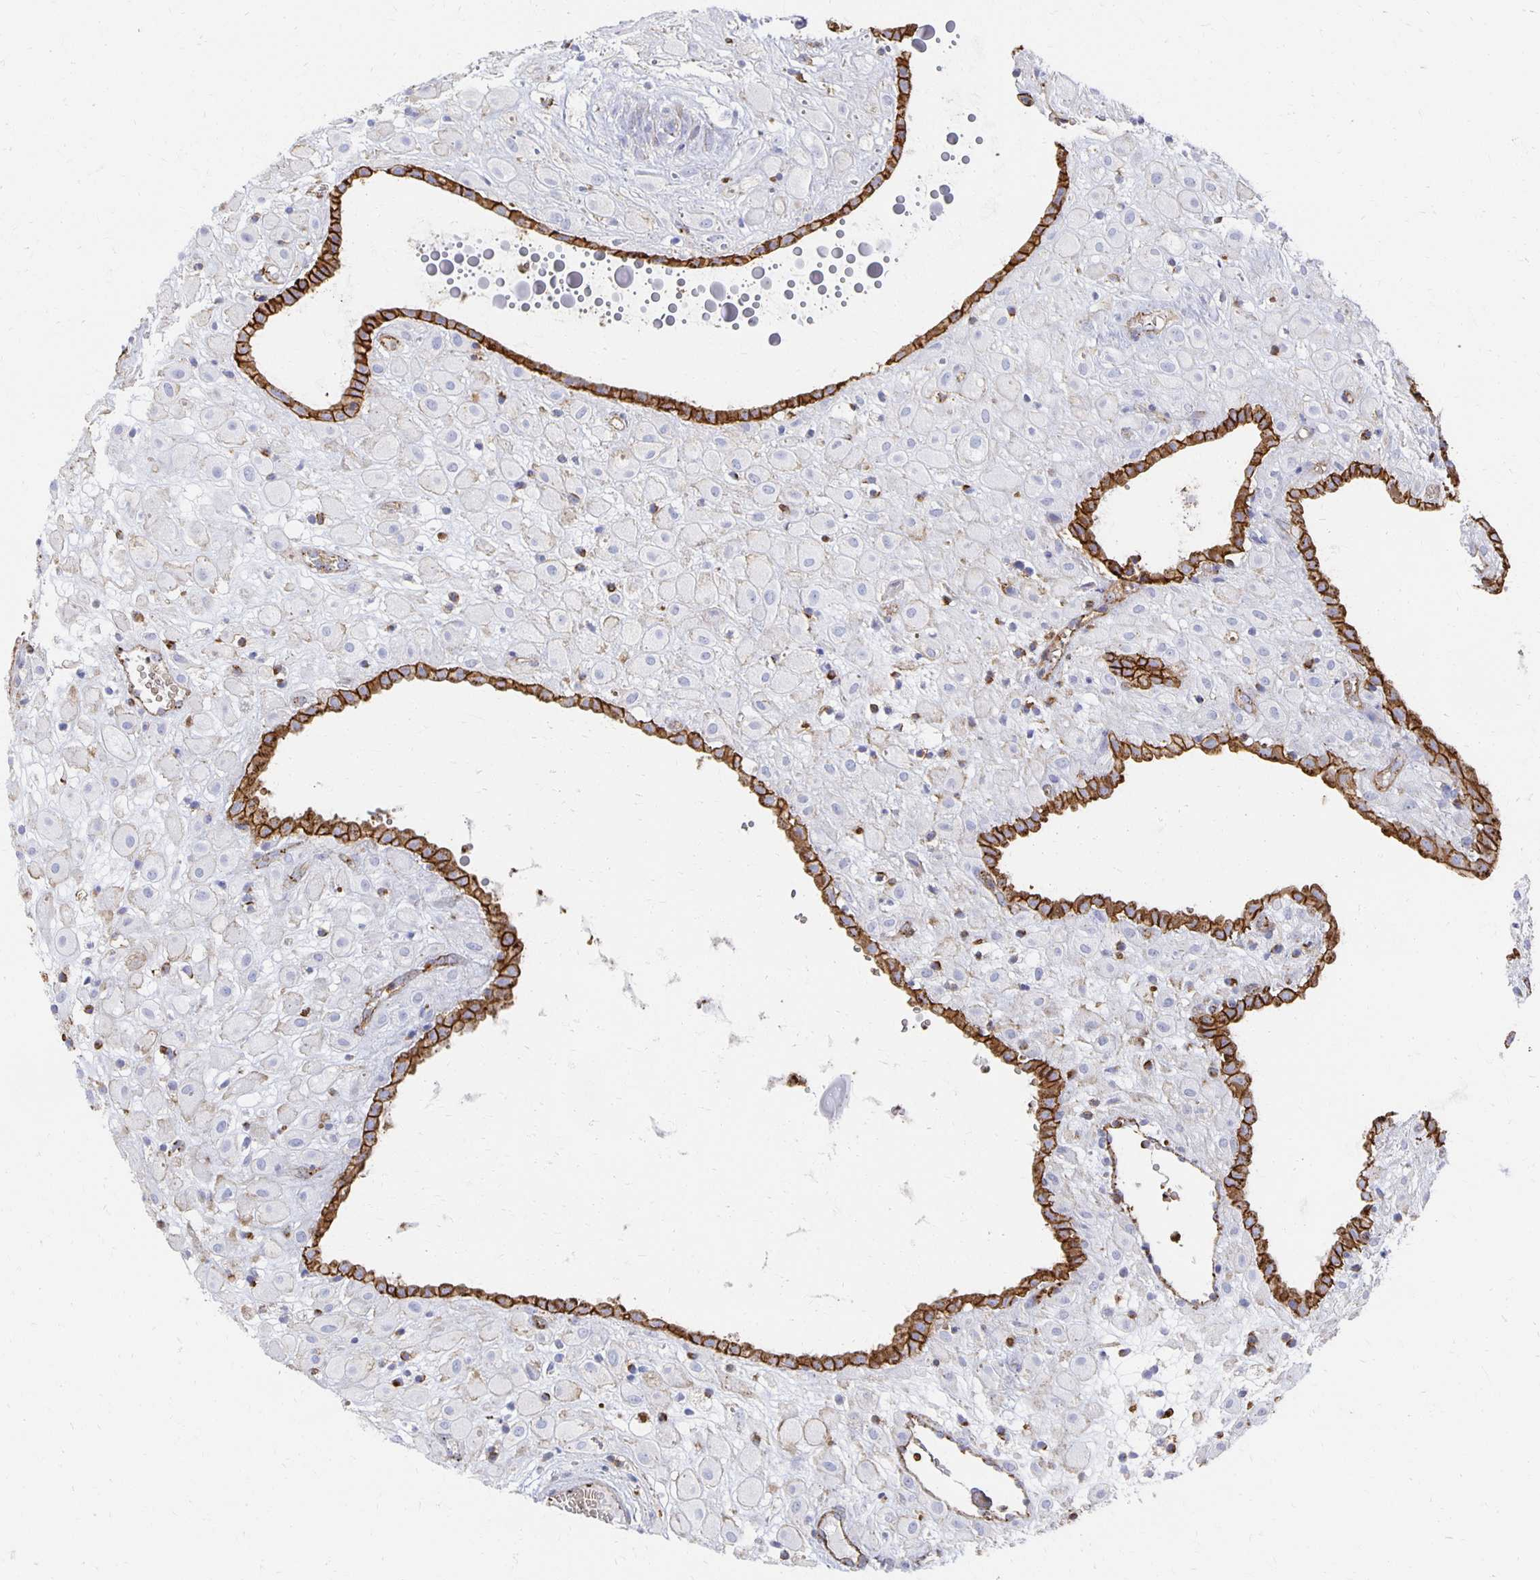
{"staining": {"intensity": "negative", "quantity": "none", "location": "none"}, "tissue": "placenta", "cell_type": "Decidual cells", "image_type": "normal", "snomed": [{"axis": "morphology", "description": "Normal tissue, NOS"}, {"axis": "topography", "description": "Placenta"}], "caption": "IHC micrograph of normal placenta: placenta stained with DAB (3,3'-diaminobenzidine) displays no significant protein expression in decidual cells.", "gene": "TAAR1", "patient": {"sex": "female", "age": 24}}